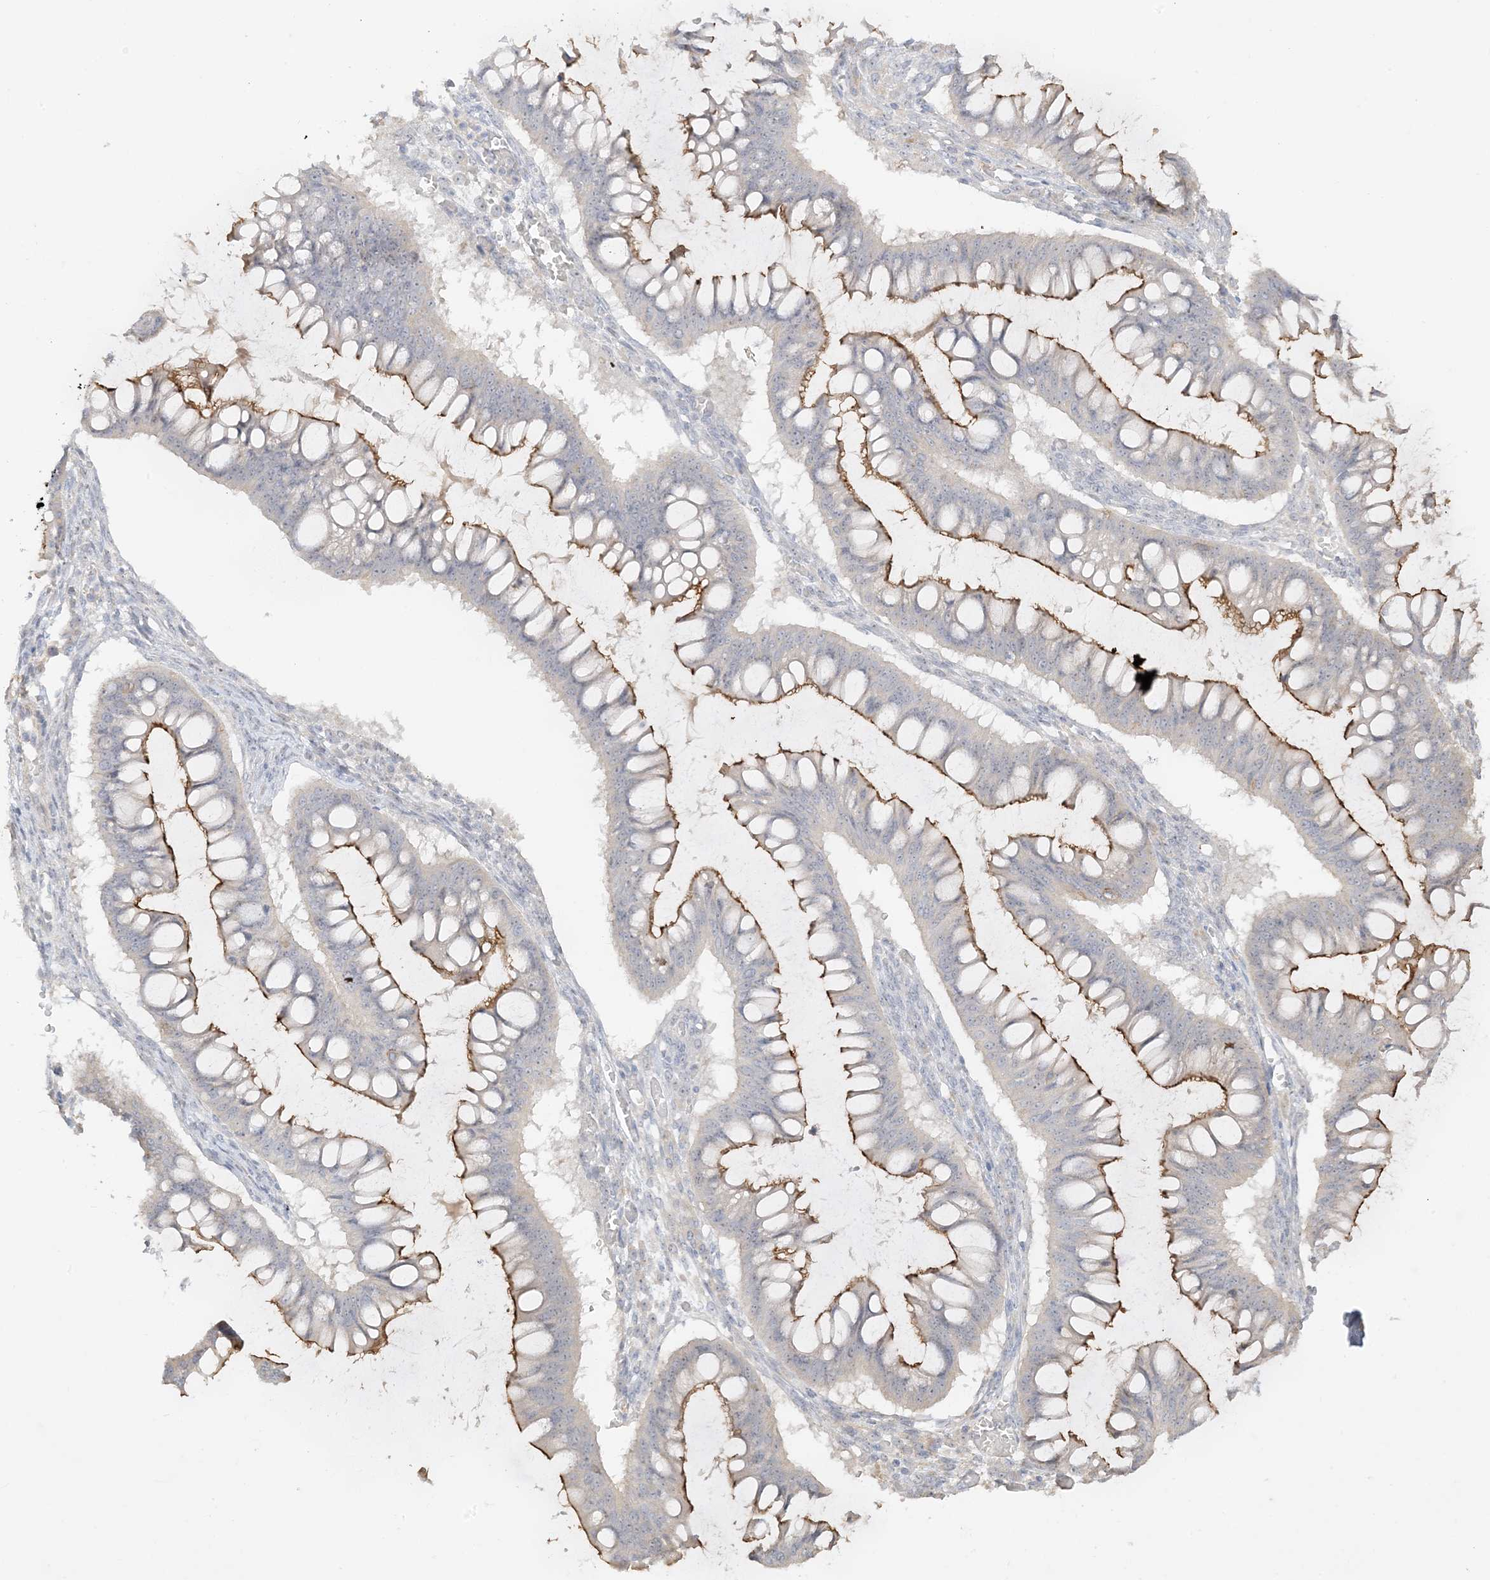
{"staining": {"intensity": "moderate", "quantity": "<25%", "location": "cytoplasmic/membranous"}, "tissue": "ovarian cancer", "cell_type": "Tumor cells", "image_type": "cancer", "snomed": [{"axis": "morphology", "description": "Cystadenocarcinoma, mucinous, NOS"}, {"axis": "topography", "description": "Ovary"}], "caption": "A low amount of moderate cytoplasmic/membranous staining is appreciated in approximately <25% of tumor cells in mucinous cystadenocarcinoma (ovarian) tissue.", "gene": "ETAA1", "patient": {"sex": "female", "age": 73}}